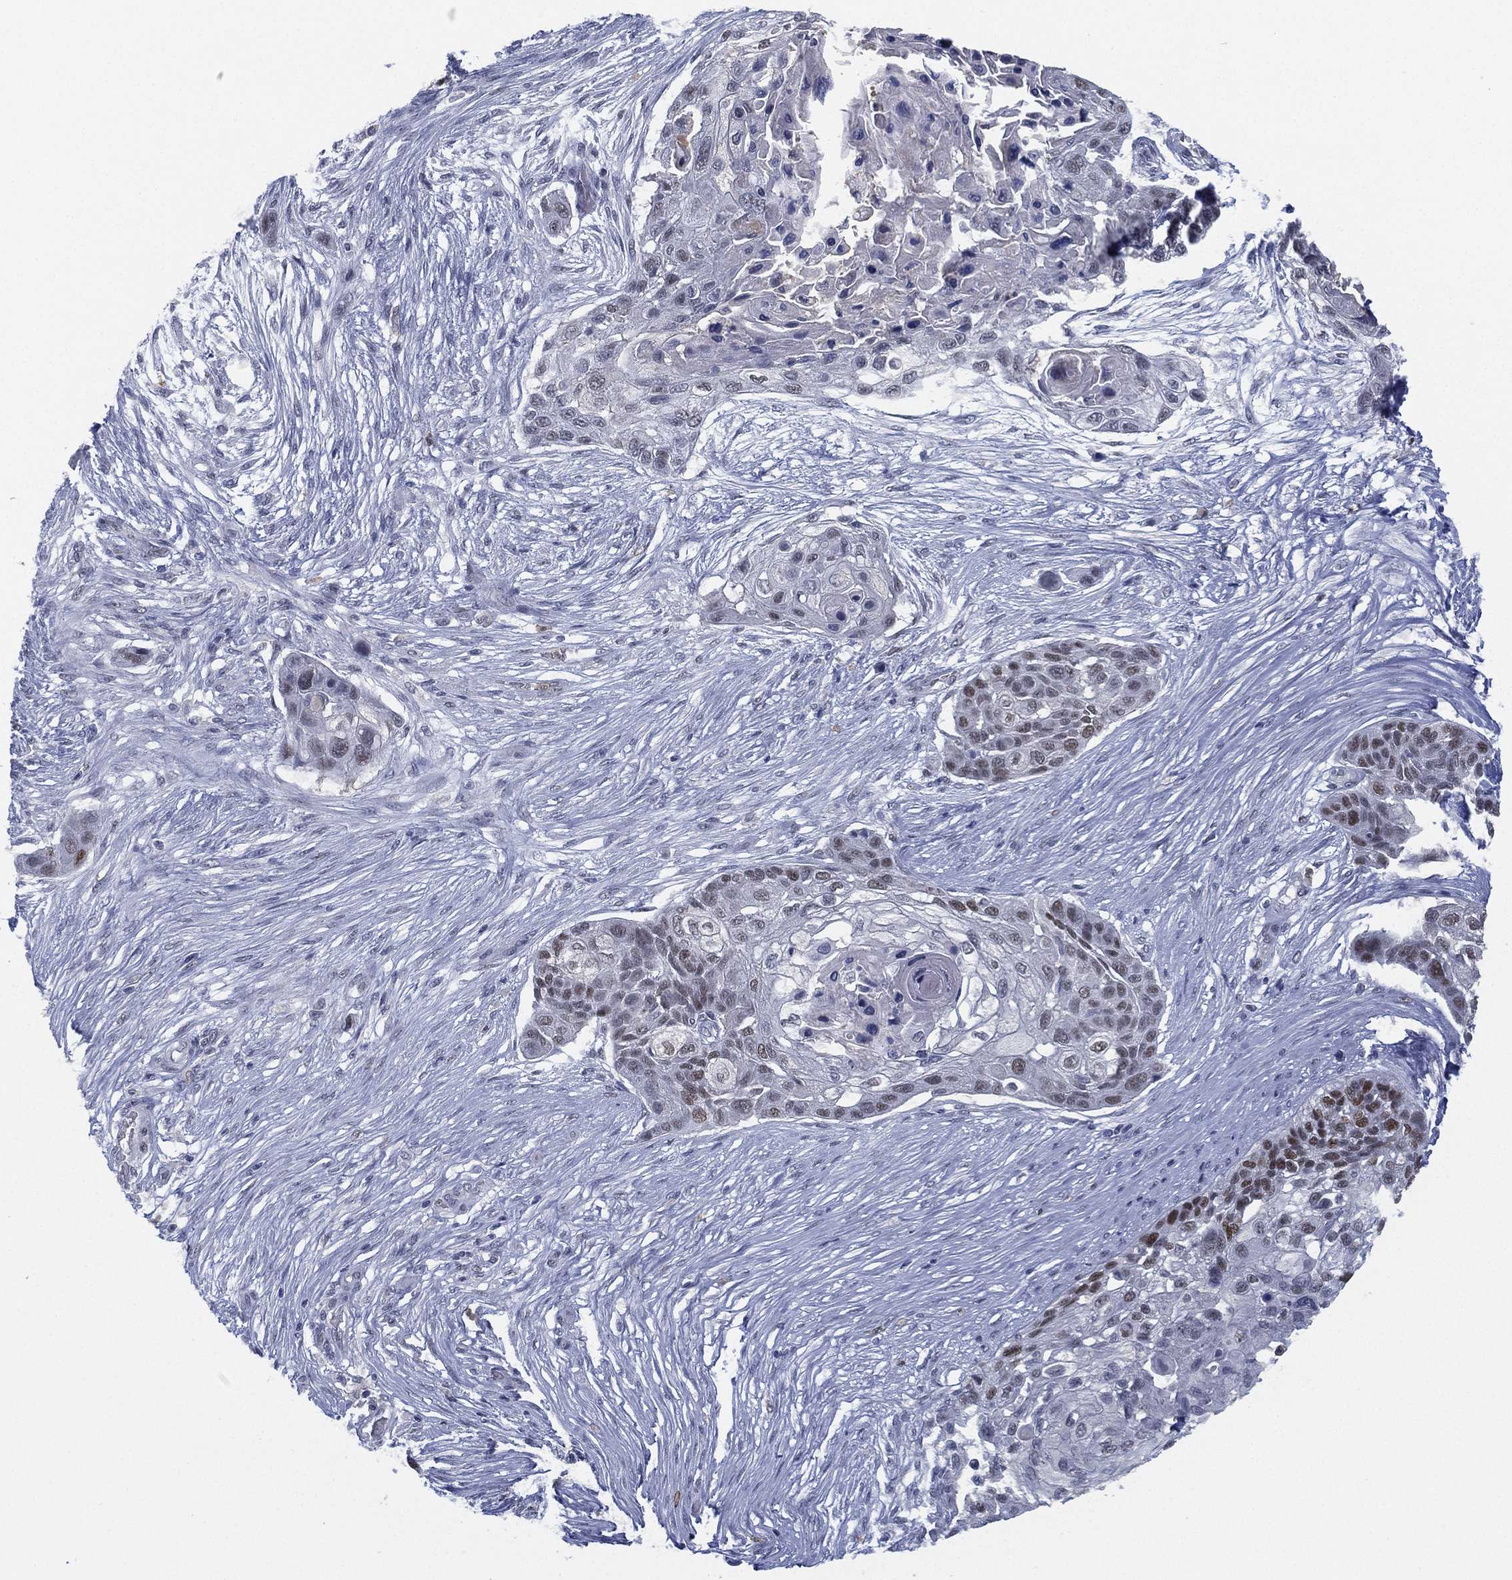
{"staining": {"intensity": "strong", "quantity": "<25%", "location": "nuclear"}, "tissue": "lung cancer", "cell_type": "Tumor cells", "image_type": "cancer", "snomed": [{"axis": "morphology", "description": "Squamous cell carcinoma, NOS"}, {"axis": "topography", "description": "Lung"}], "caption": "Immunohistochemistry staining of lung cancer (squamous cell carcinoma), which displays medium levels of strong nuclear positivity in about <25% of tumor cells indicating strong nuclear protein staining. The staining was performed using DAB (3,3'-diaminobenzidine) (brown) for protein detection and nuclei were counterstained in hematoxylin (blue).", "gene": "ZNF711", "patient": {"sex": "male", "age": 69}}